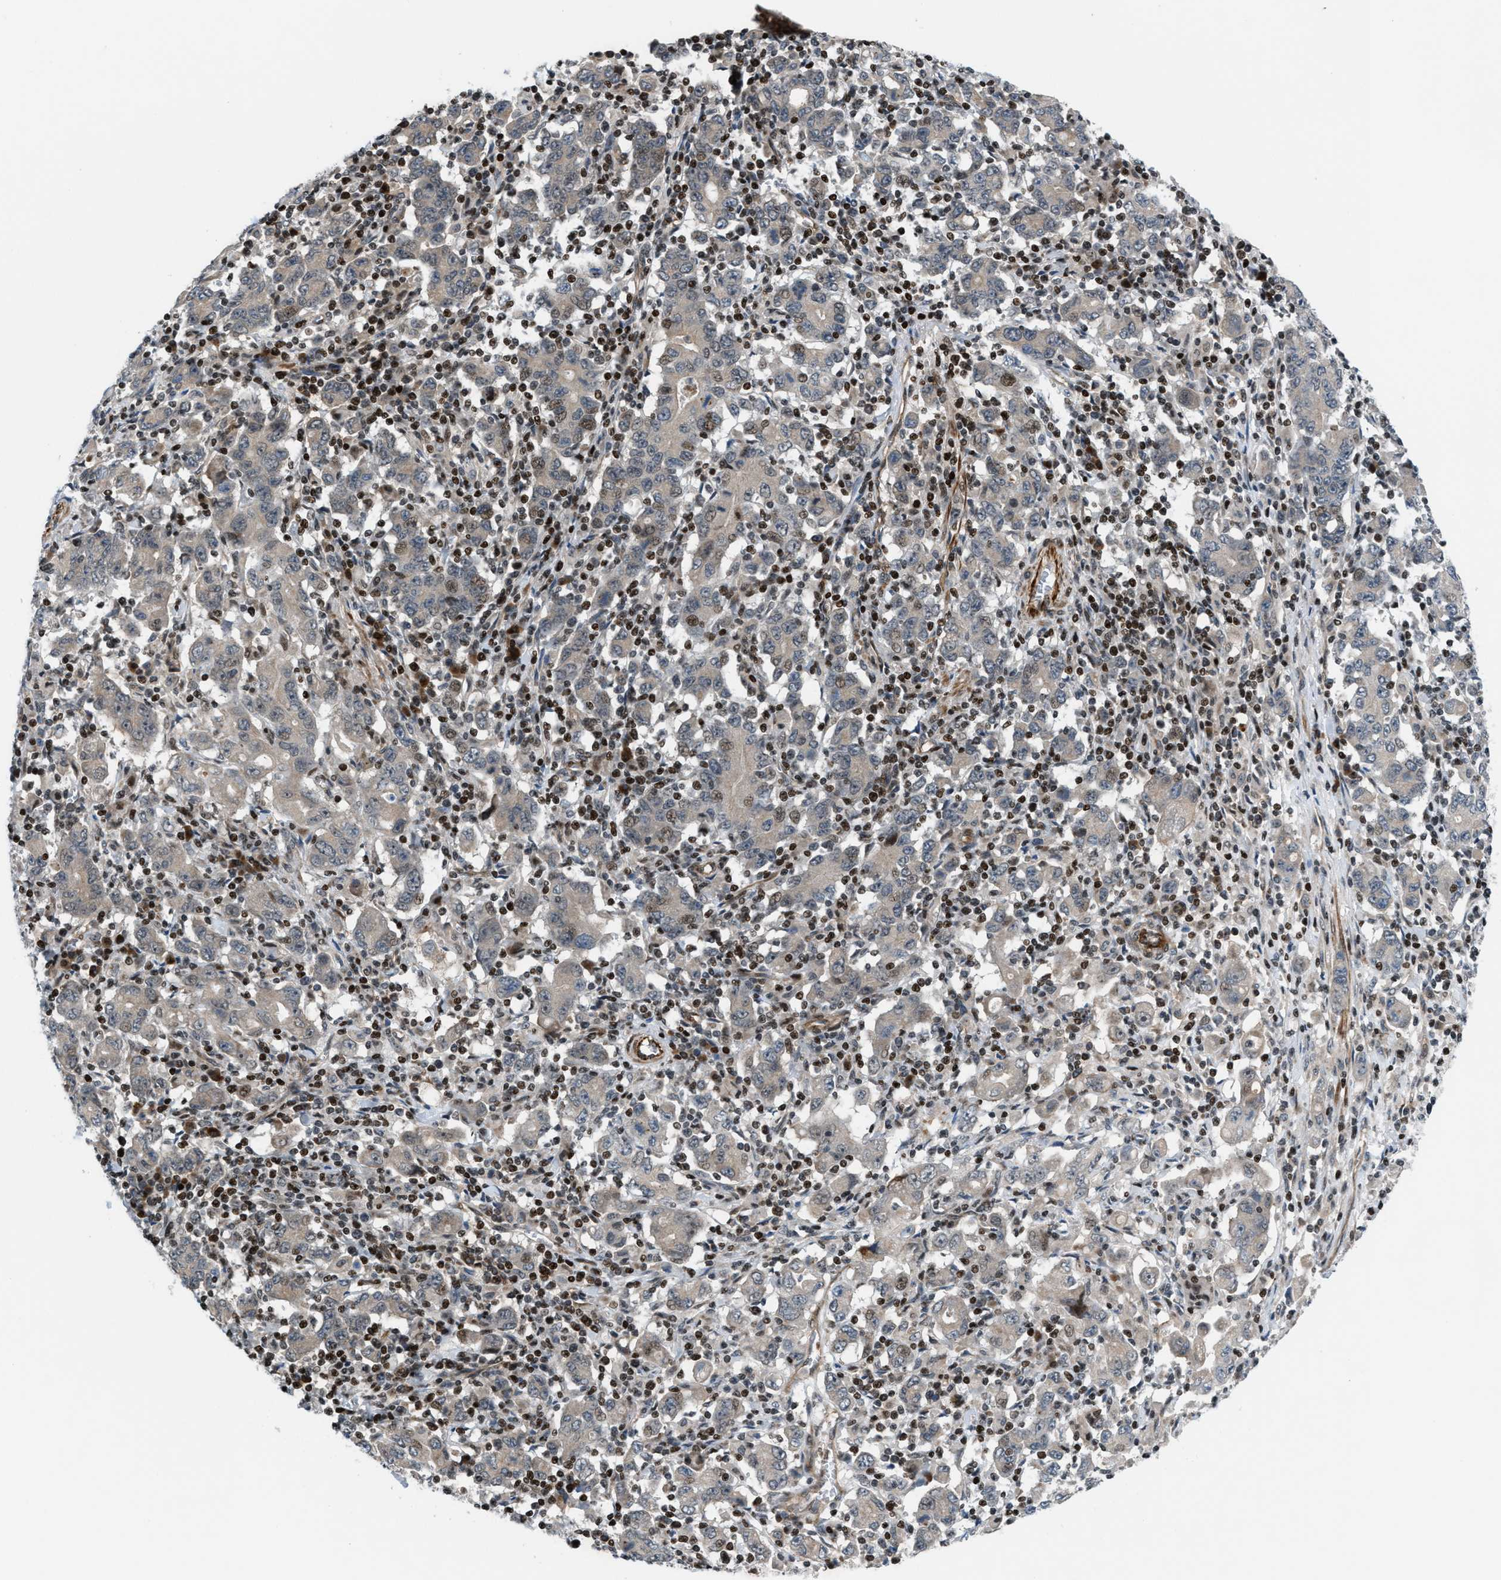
{"staining": {"intensity": "weak", "quantity": "<25%", "location": "cytoplasmic/membranous,nuclear"}, "tissue": "stomach cancer", "cell_type": "Tumor cells", "image_type": "cancer", "snomed": [{"axis": "morphology", "description": "Adenocarcinoma, NOS"}, {"axis": "topography", "description": "Stomach, upper"}], "caption": "Adenocarcinoma (stomach) was stained to show a protein in brown. There is no significant positivity in tumor cells.", "gene": "ZNF276", "patient": {"sex": "male", "age": 69}}